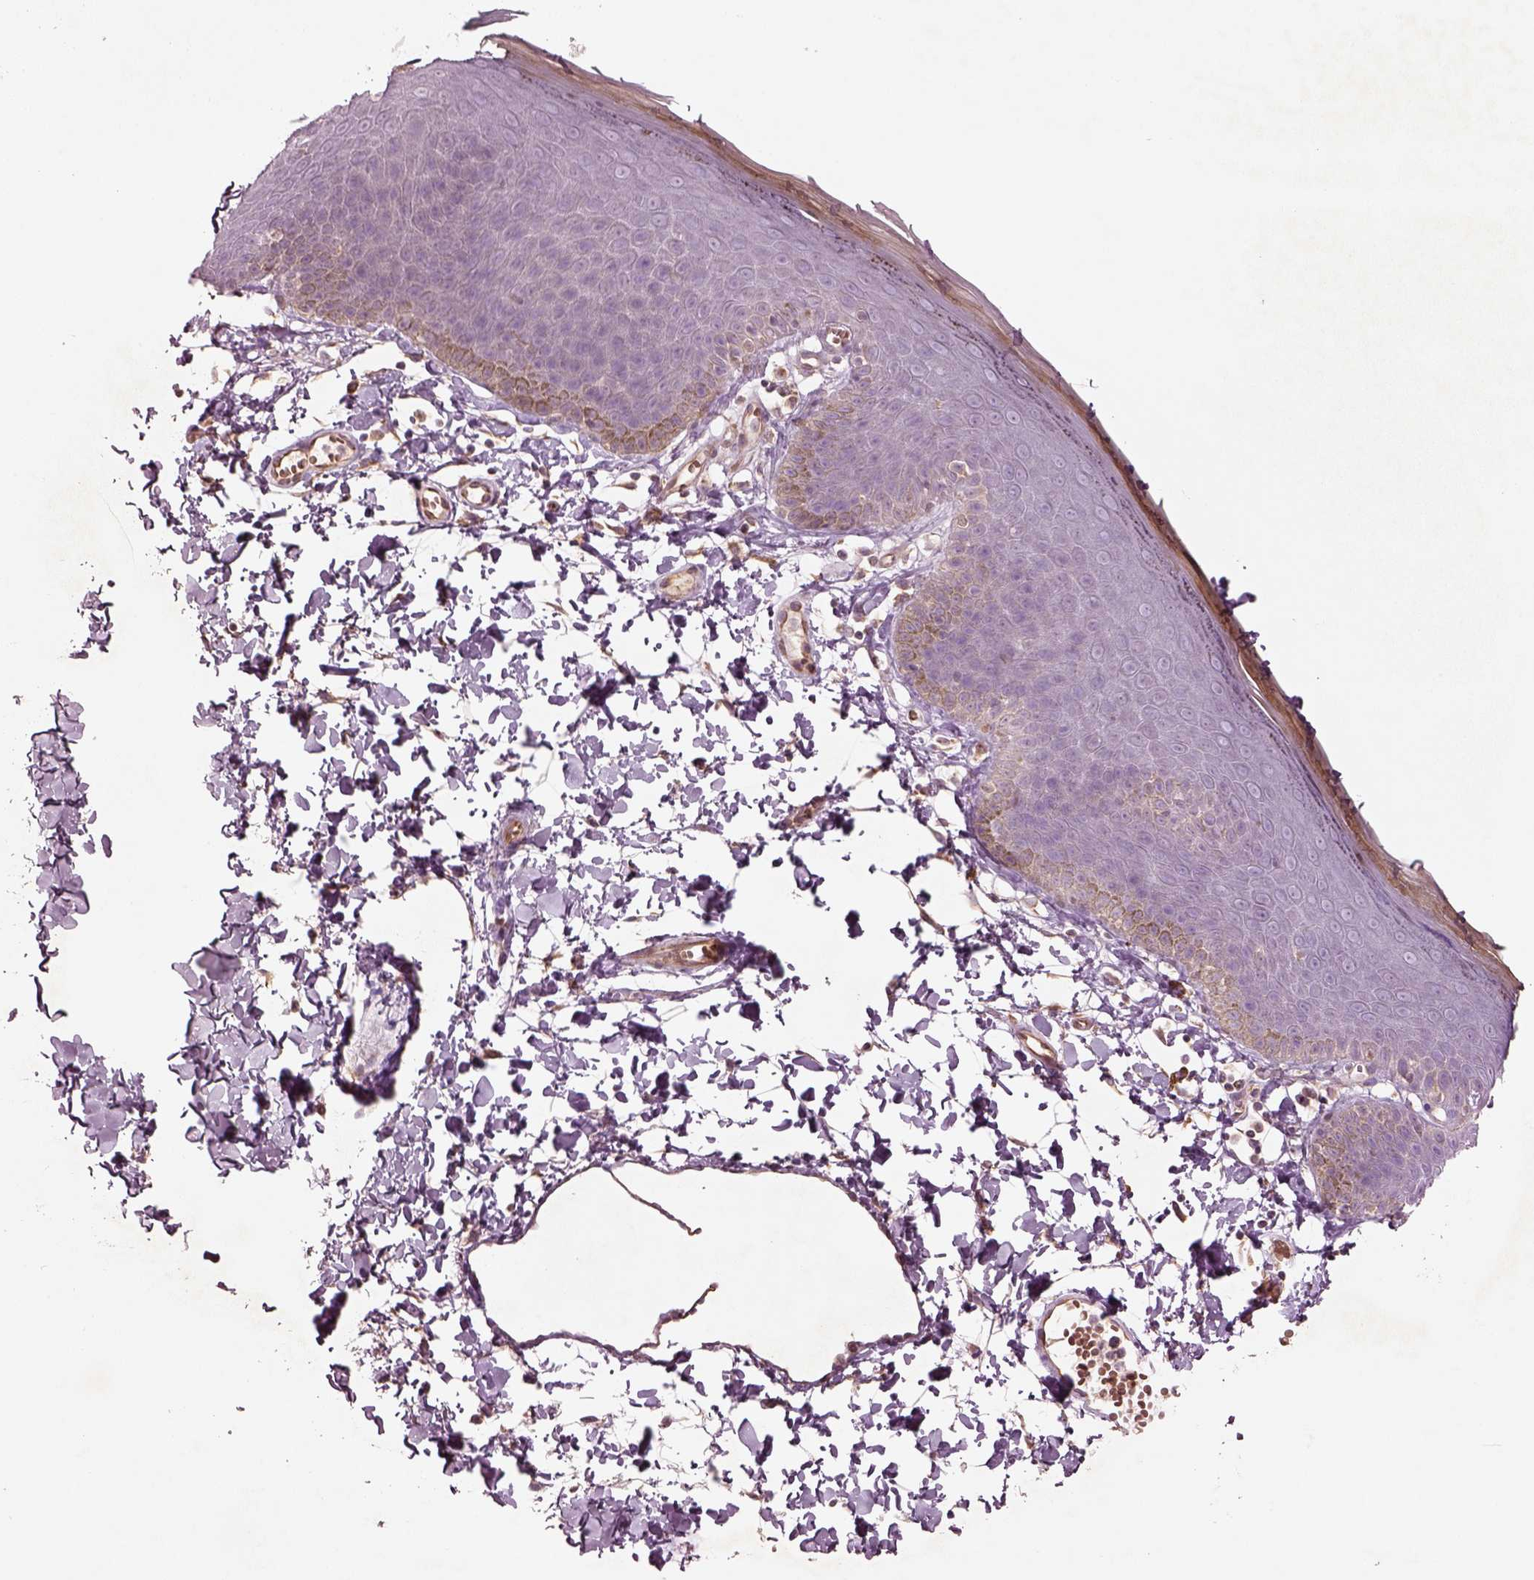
{"staining": {"intensity": "negative", "quantity": "none", "location": "none"}, "tissue": "skin", "cell_type": "Epidermal cells", "image_type": "normal", "snomed": [{"axis": "morphology", "description": "Normal tissue, NOS"}, {"axis": "topography", "description": "Anal"}], "caption": "Immunohistochemistry image of normal skin: skin stained with DAB displays no significant protein staining in epidermal cells.", "gene": "DUOXA2", "patient": {"sex": "male", "age": 53}}